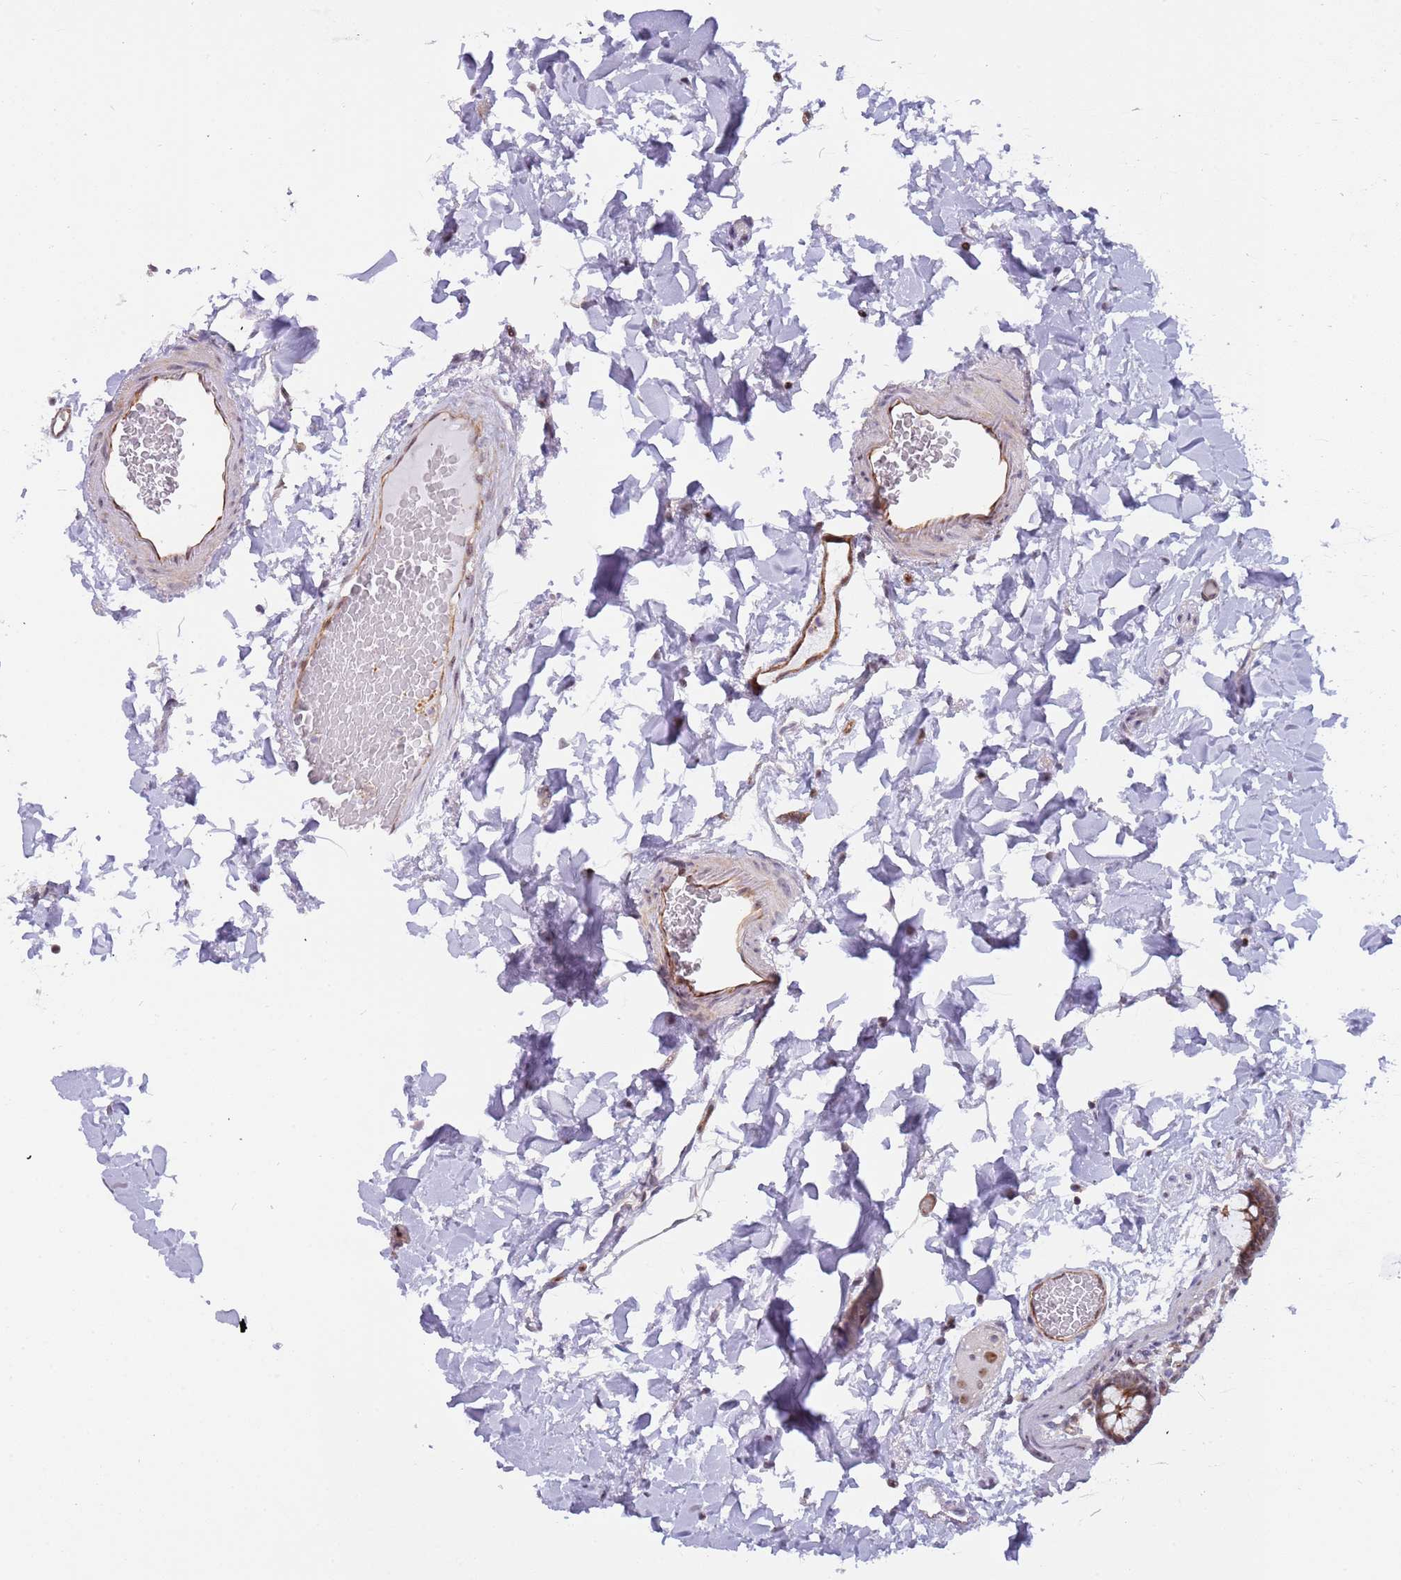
{"staining": {"intensity": "moderate", "quantity": ">75%", "location": "cytoplasmic/membranous"}, "tissue": "colon", "cell_type": "Endothelial cells", "image_type": "normal", "snomed": [{"axis": "morphology", "description": "Normal tissue, NOS"}, {"axis": "topography", "description": "Colon"}], "caption": "DAB (3,3'-diaminobenzidine) immunohistochemical staining of unremarkable human colon displays moderate cytoplasmic/membranous protein positivity in approximately >75% of endothelial cells.", "gene": "LRMDA", "patient": {"sex": "male", "age": 75}}